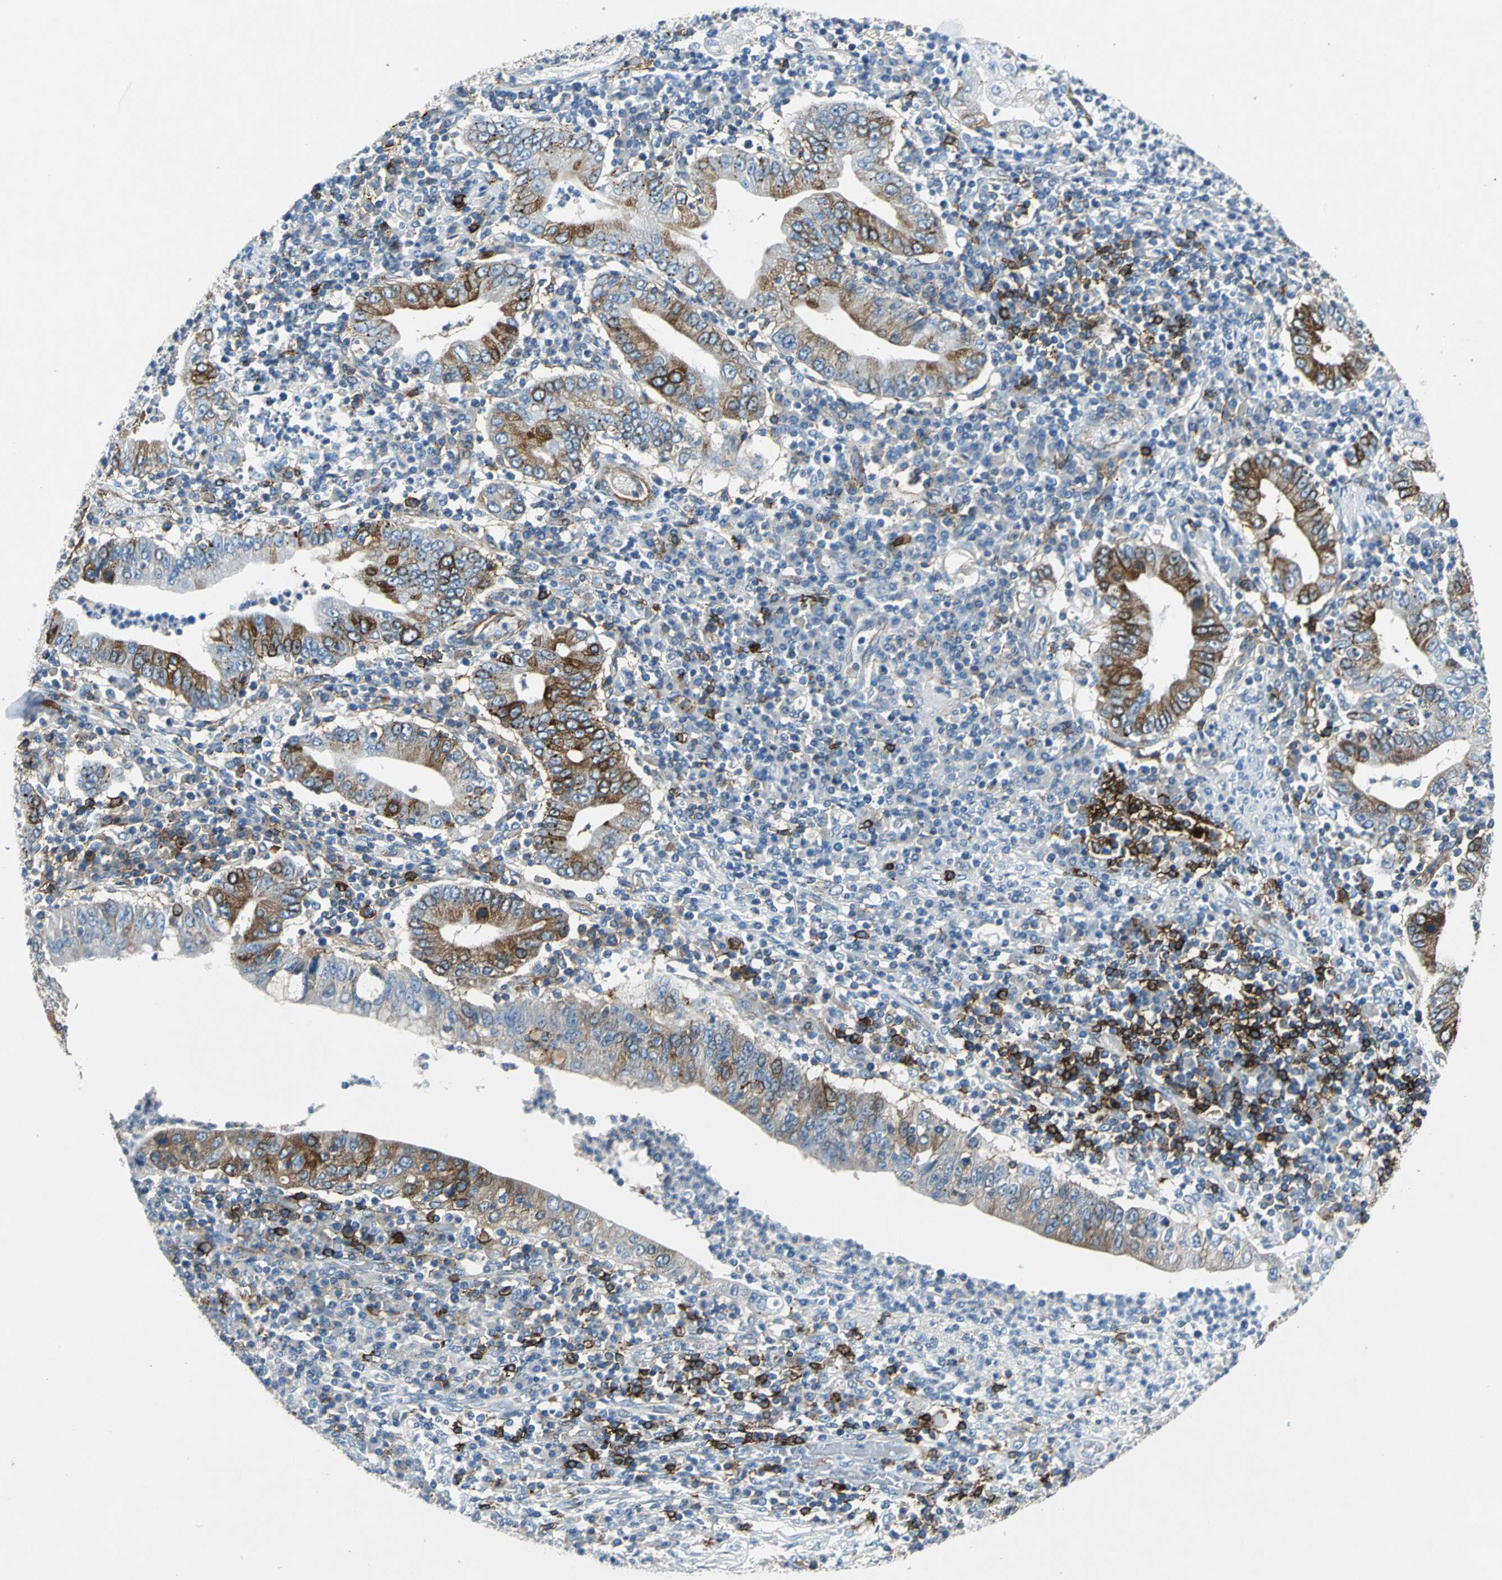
{"staining": {"intensity": "strong", "quantity": "25%-75%", "location": "cytoplasmic/membranous"}, "tissue": "stomach cancer", "cell_type": "Tumor cells", "image_type": "cancer", "snomed": [{"axis": "morphology", "description": "Normal tissue, NOS"}, {"axis": "morphology", "description": "Adenocarcinoma, NOS"}, {"axis": "topography", "description": "Esophagus"}, {"axis": "topography", "description": "Stomach, upper"}, {"axis": "topography", "description": "Peripheral nerve tissue"}], "caption": "Stomach cancer (adenocarcinoma) was stained to show a protein in brown. There is high levels of strong cytoplasmic/membranous staining in approximately 25%-75% of tumor cells.", "gene": "RPS13", "patient": {"sex": "male", "age": 62}}